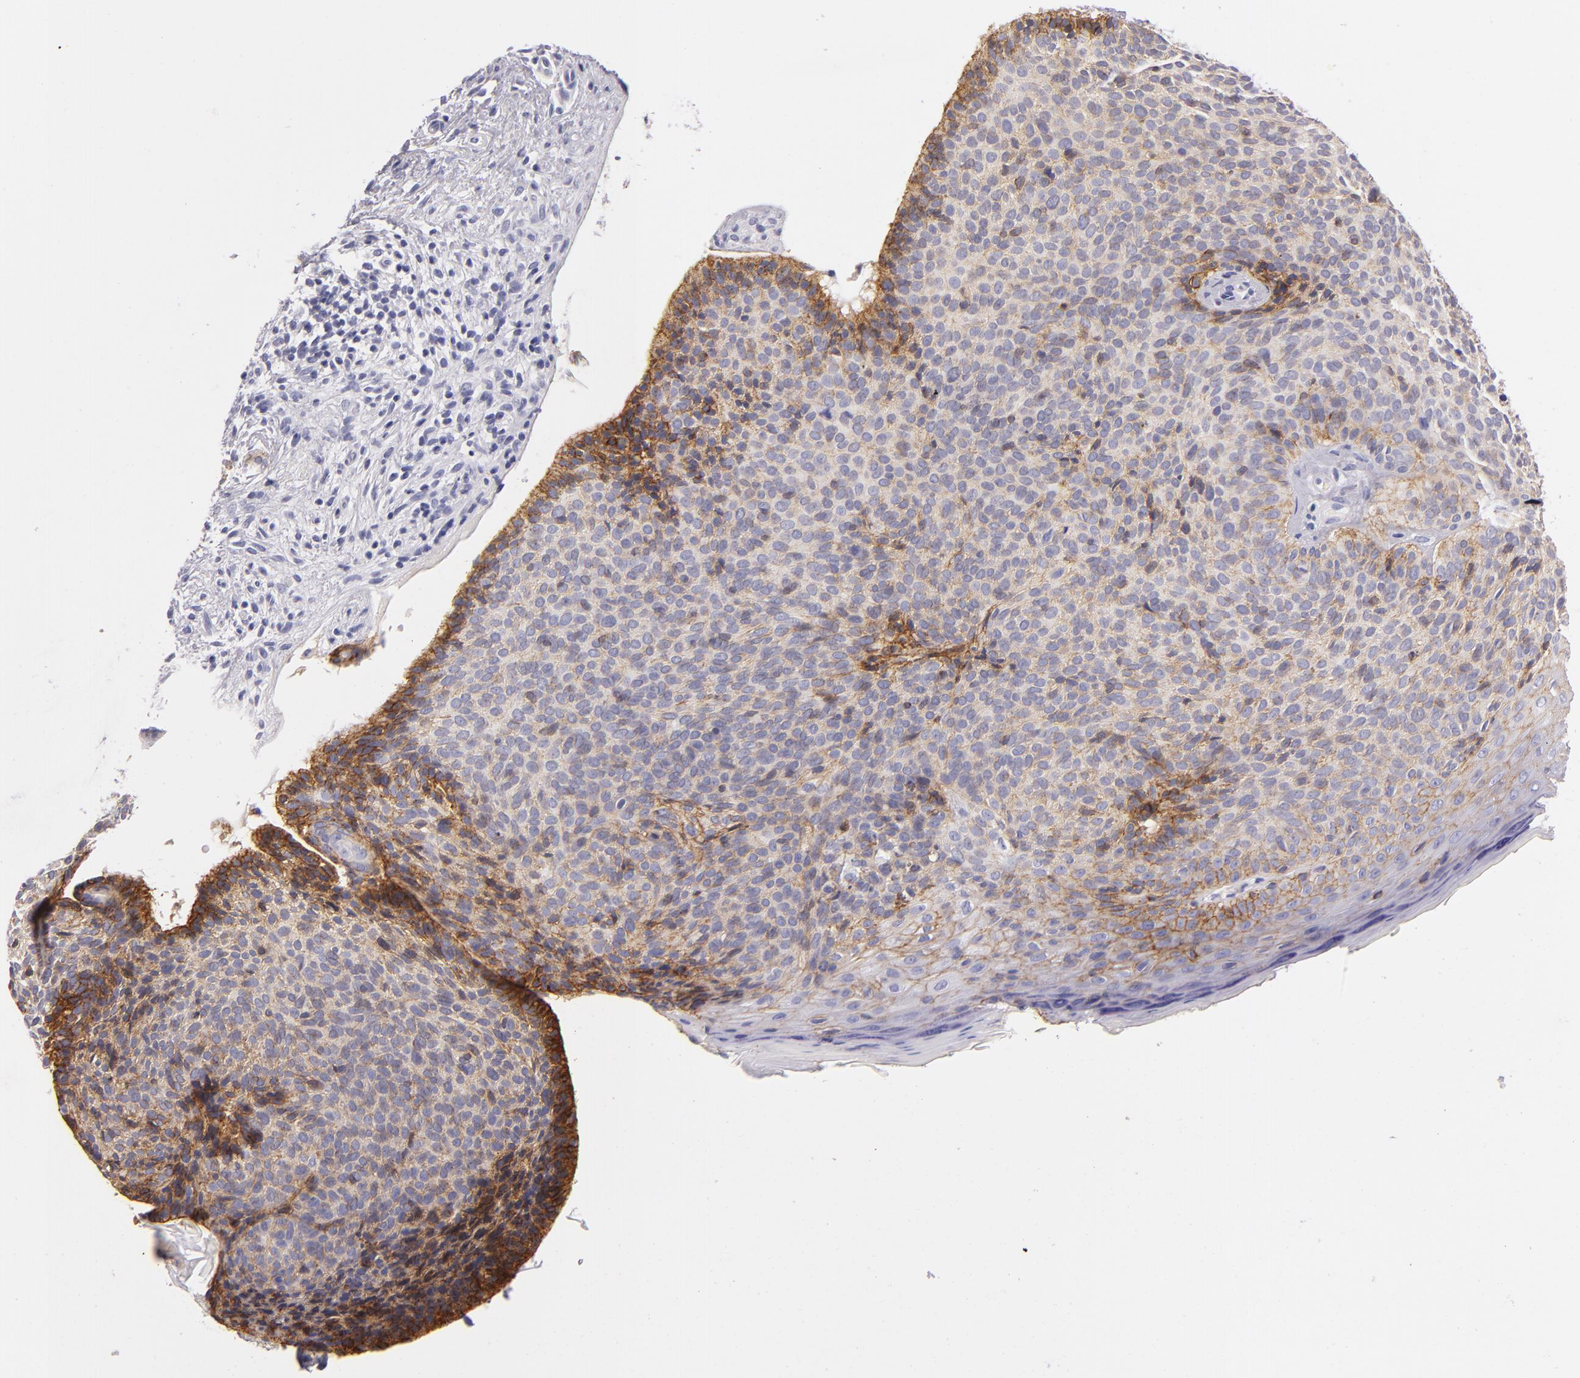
{"staining": {"intensity": "moderate", "quantity": "25%-75%", "location": "cytoplasmic/membranous"}, "tissue": "skin cancer", "cell_type": "Tumor cells", "image_type": "cancer", "snomed": [{"axis": "morphology", "description": "Basal cell carcinoma"}, {"axis": "topography", "description": "Skin"}], "caption": "The image shows immunohistochemical staining of skin cancer (basal cell carcinoma). There is moderate cytoplasmic/membranous positivity is identified in approximately 25%-75% of tumor cells. (Brightfield microscopy of DAB IHC at high magnification).", "gene": "CDH3", "patient": {"sex": "female", "age": 78}}